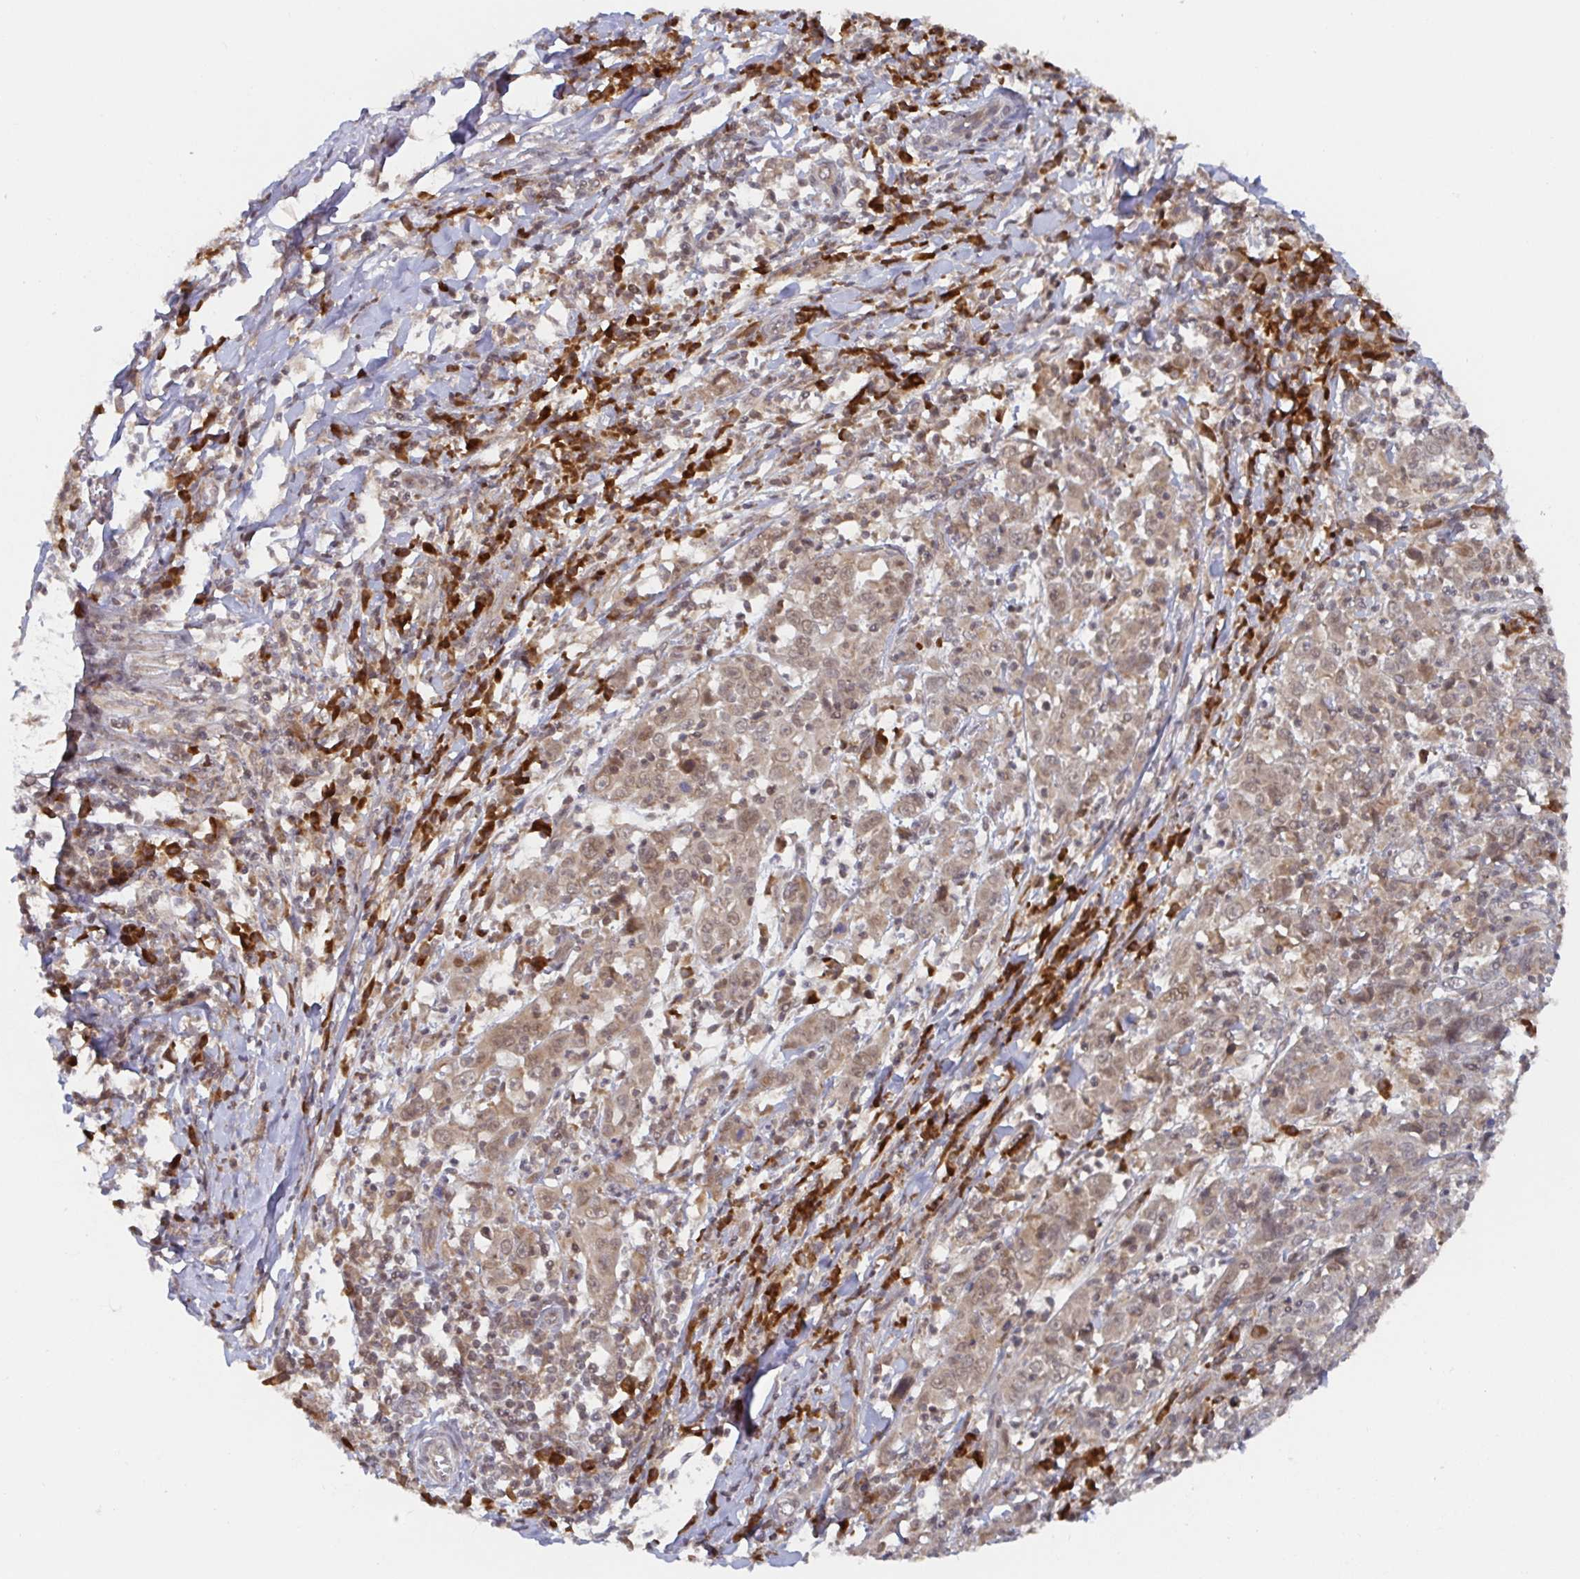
{"staining": {"intensity": "weak", "quantity": ">75%", "location": "cytoplasmic/membranous,nuclear"}, "tissue": "cervical cancer", "cell_type": "Tumor cells", "image_type": "cancer", "snomed": [{"axis": "morphology", "description": "Squamous cell carcinoma, NOS"}, {"axis": "topography", "description": "Cervix"}], "caption": "Cervical cancer (squamous cell carcinoma) tissue displays weak cytoplasmic/membranous and nuclear expression in approximately >75% of tumor cells The staining was performed using DAB (3,3'-diaminobenzidine) to visualize the protein expression in brown, while the nuclei were stained in blue with hematoxylin (Magnification: 20x).", "gene": "ALG1", "patient": {"sex": "female", "age": 46}}